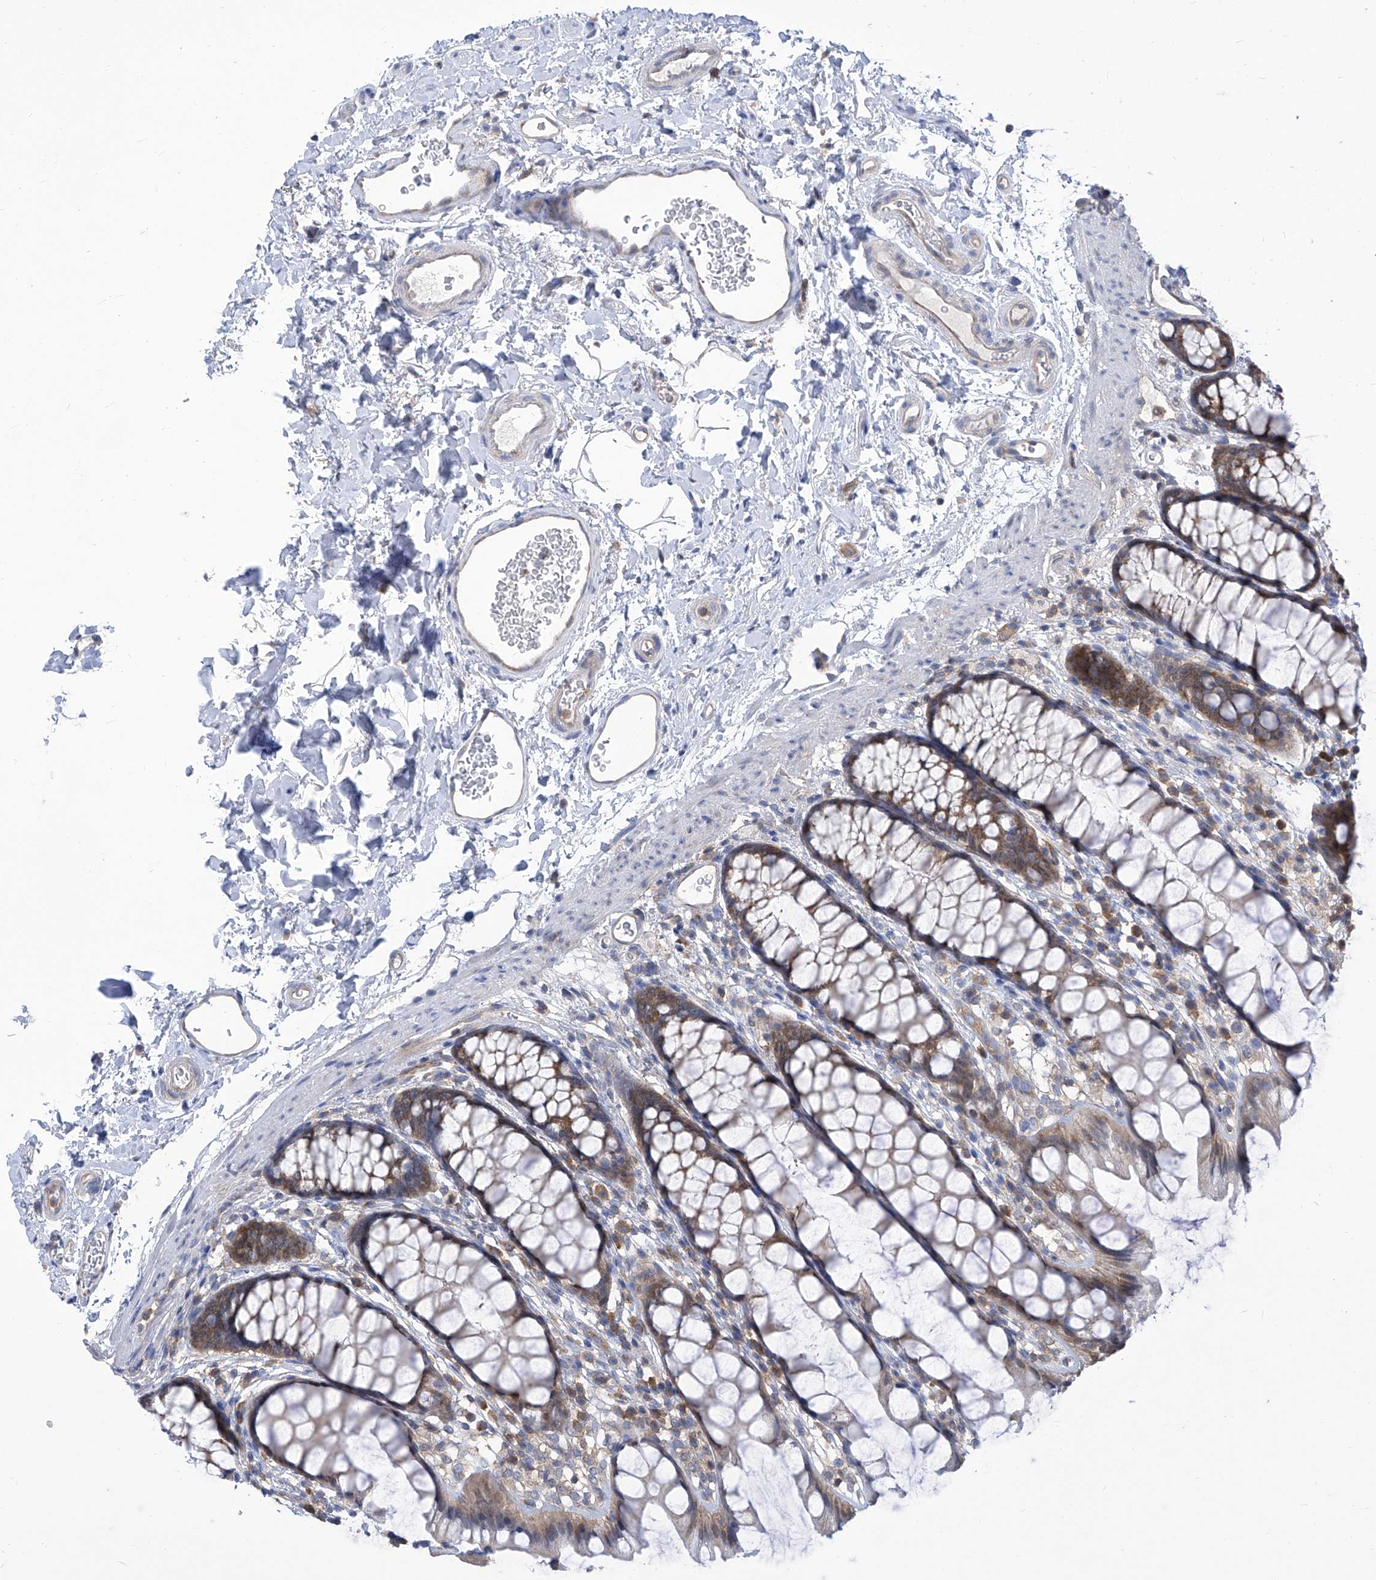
{"staining": {"intensity": "weak", "quantity": "25%-75%", "location": "cytoplasmic/membranous"}, "tissue": "rectum", "cell_type": "Glandular cells", "image_type": "normal", "snomed": [{"axis": "morphology", "description": "Normal tissue, NOS"}, {"axis": "topography", "description": "Rectum"}], "caption": "Protein staining by IHC demonstrates weak cytoplasmic/membranous expression in approximately 25%-75% of glandular cells in unremarkable rectum. The staining was performed using DAB (3,3'-diaminobenzidine), with brown indicating positive protein expression. Nuclei are stained blue with hematoxylin.", "gene": "EIF3M", "patient": {"sex": "female", "age": 65}}